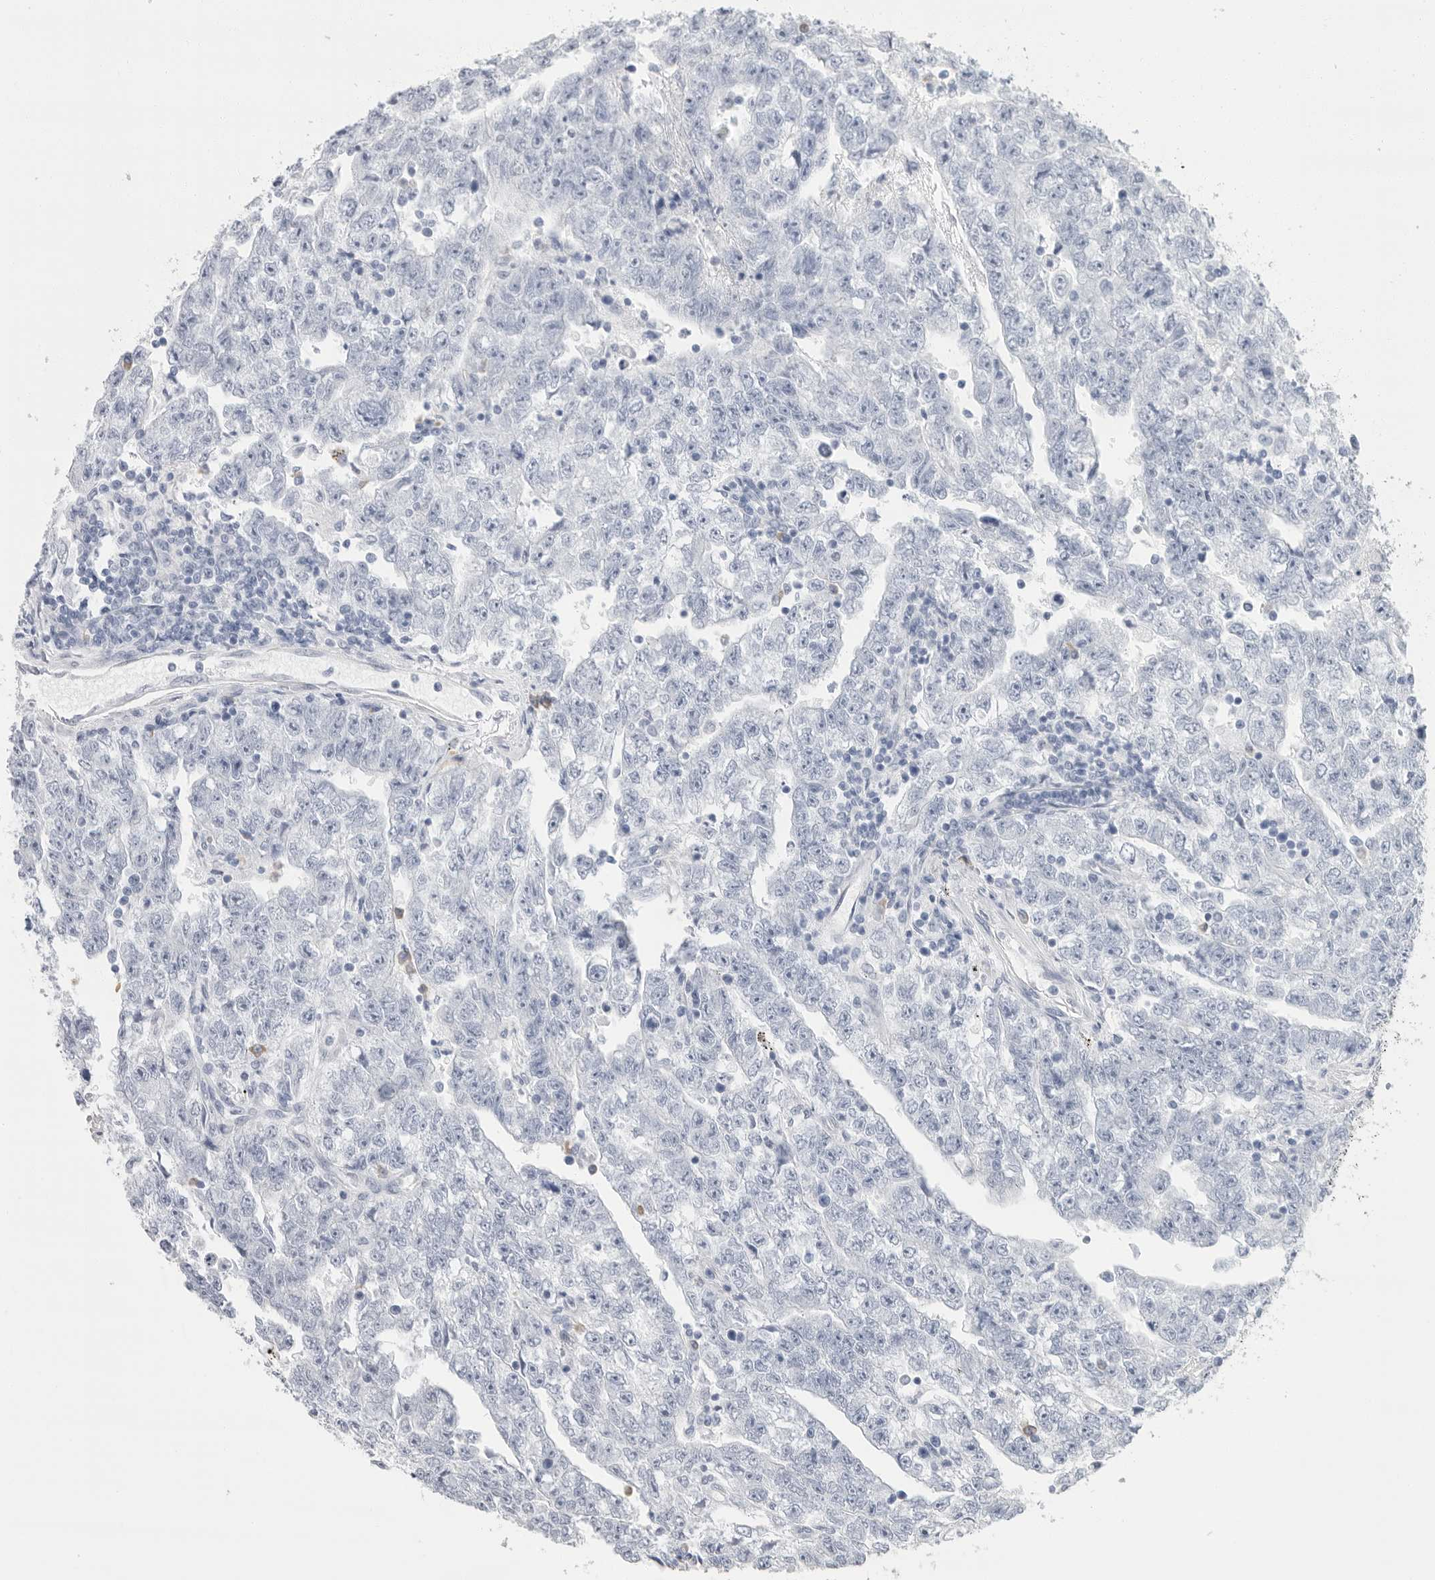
{"staining": {"intensity": "negative", "quantity": "none", "location": "none"}, "tissue": "testis cancer", "cell_type": "Tumor cells", "image_type": "cancer", "snomed": [{"axis": "morphology", "description": "Carcinoma, Embryonal, NOS"}, {"axis": "topography", "description": "Testis"}], "caption": "Tumor cells are negative for brown protein staining in testis cancer. (Immunohistochemistry (ihc), brightfield microscopy, high magnification).", "gene": "ARHGEF10", "patient": {"sex": "male", "age": 25}}